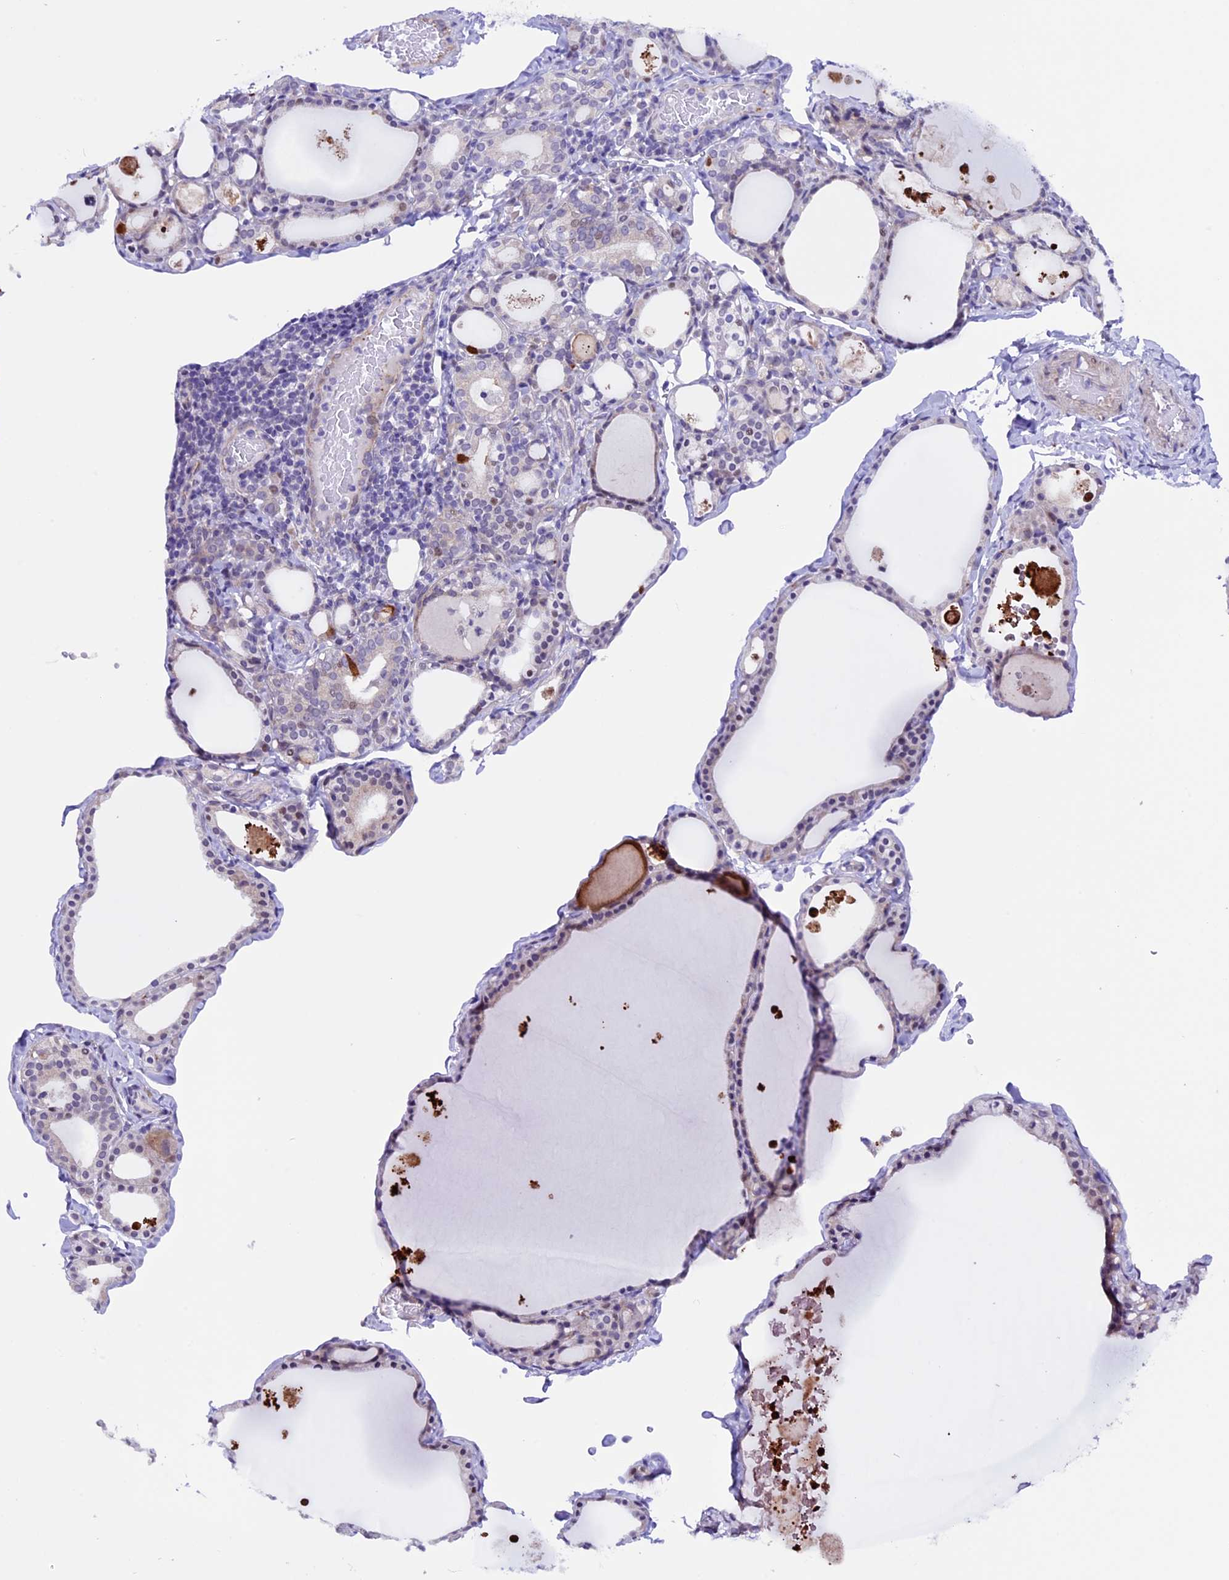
{"staining": {"intensity": "weak", "quantity": "25%-75%", "location": "cytoplasmic/membranous"}, "tissue": "thyroid gland", "cell_type": "Glandular cells", "image_type": "normal", "snomed": [{"axis": "morphology", "description": "Normal tissue, NOS"}, {"axis": "topography", "description": "Thyroid gland"}], "caption": "Immunohistochemistry photomicrograph of normal thyroid gland: human thyroid gland stained using immunohistochemistry demonstrates low levels of weak protein expression localized specifically in the cytoplasmic/membranous of glandular cells, appearing as a cytoplasmic/membranous brown color.", "gene": "TMEM171", "patient": {"sex": "male", "age": 56}}